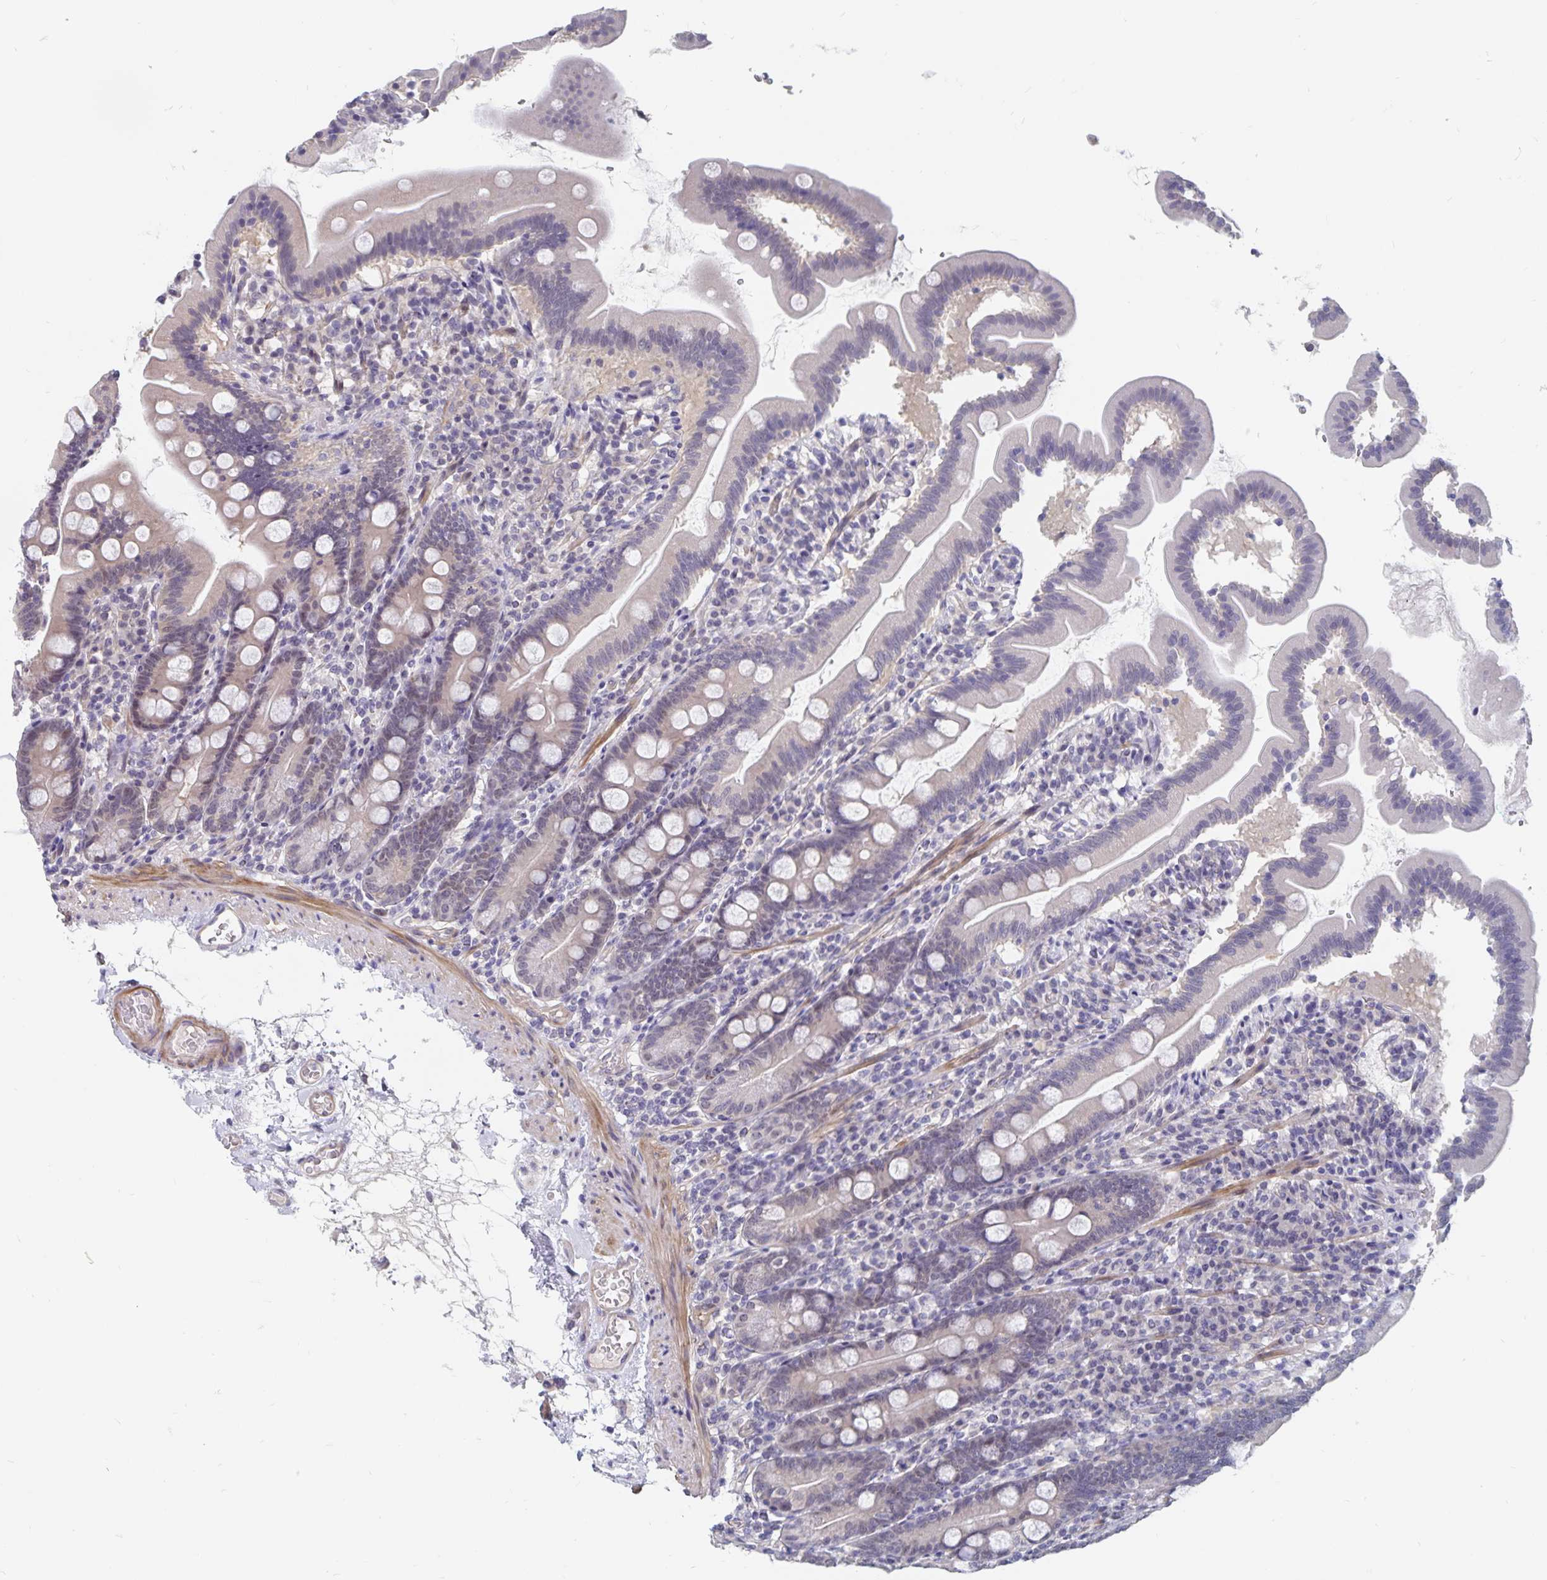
{"staining": {"intensity": "negative", "quantity": "none", "location": "none"}, "tissue": "duodenum", "cell_type": "Glandular cells", "image_type": "normal", "snomed": [{"axis": "morphology", "description": "Normal tissue, NOS"}, {"axis": "topography", "description": "Duodenum"}], "caption": "Glandular cells show no significant protein expression in benign duodenum. (Brightfield microscopy of DAB (3,3'-diaminobenzidine) IHC at high magnification).", "gene": "BAG6", "patient": {"sex": "female", "age": 67}}